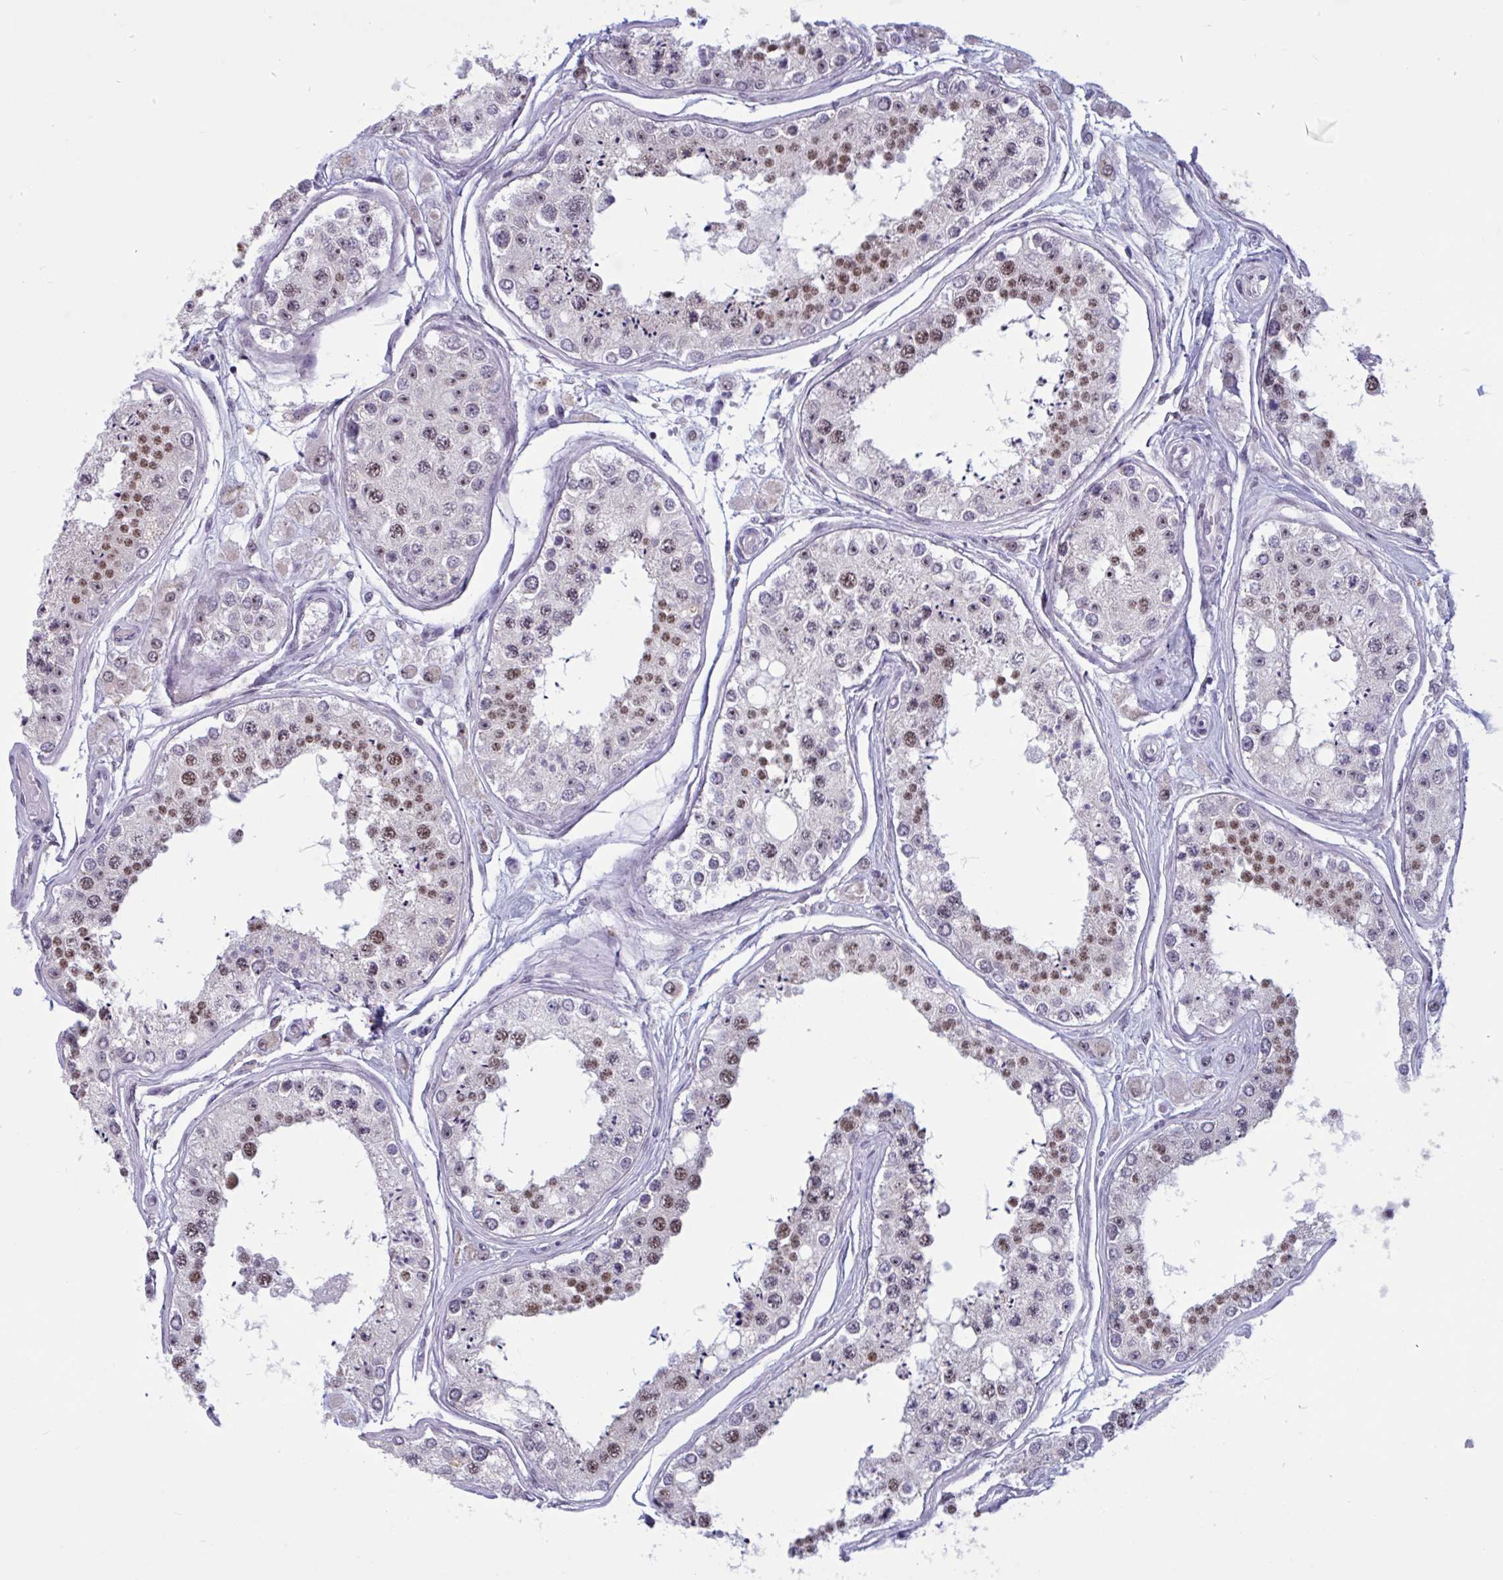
{"staining": {"intensity": "moderate", "quantity": ">75%", "location": "nuclear"}, "tissue": "testis", "cell_type": "Cells in seminiferous ducts", "image_type": "normal", "snomed": [{"axis": "morphology", "description": "Normal tissue, NOS"}, {"axis": "topography", "description": "Testis"}], "caption": "This micrograph demonstrates immunohistochemistry staining of benign human testis, with medium moderate nuclear staining in approximately >75% of cells in seminiferous ducts.", "gene": "TGM6", "patient": {"sex": "male", "age": 25}}